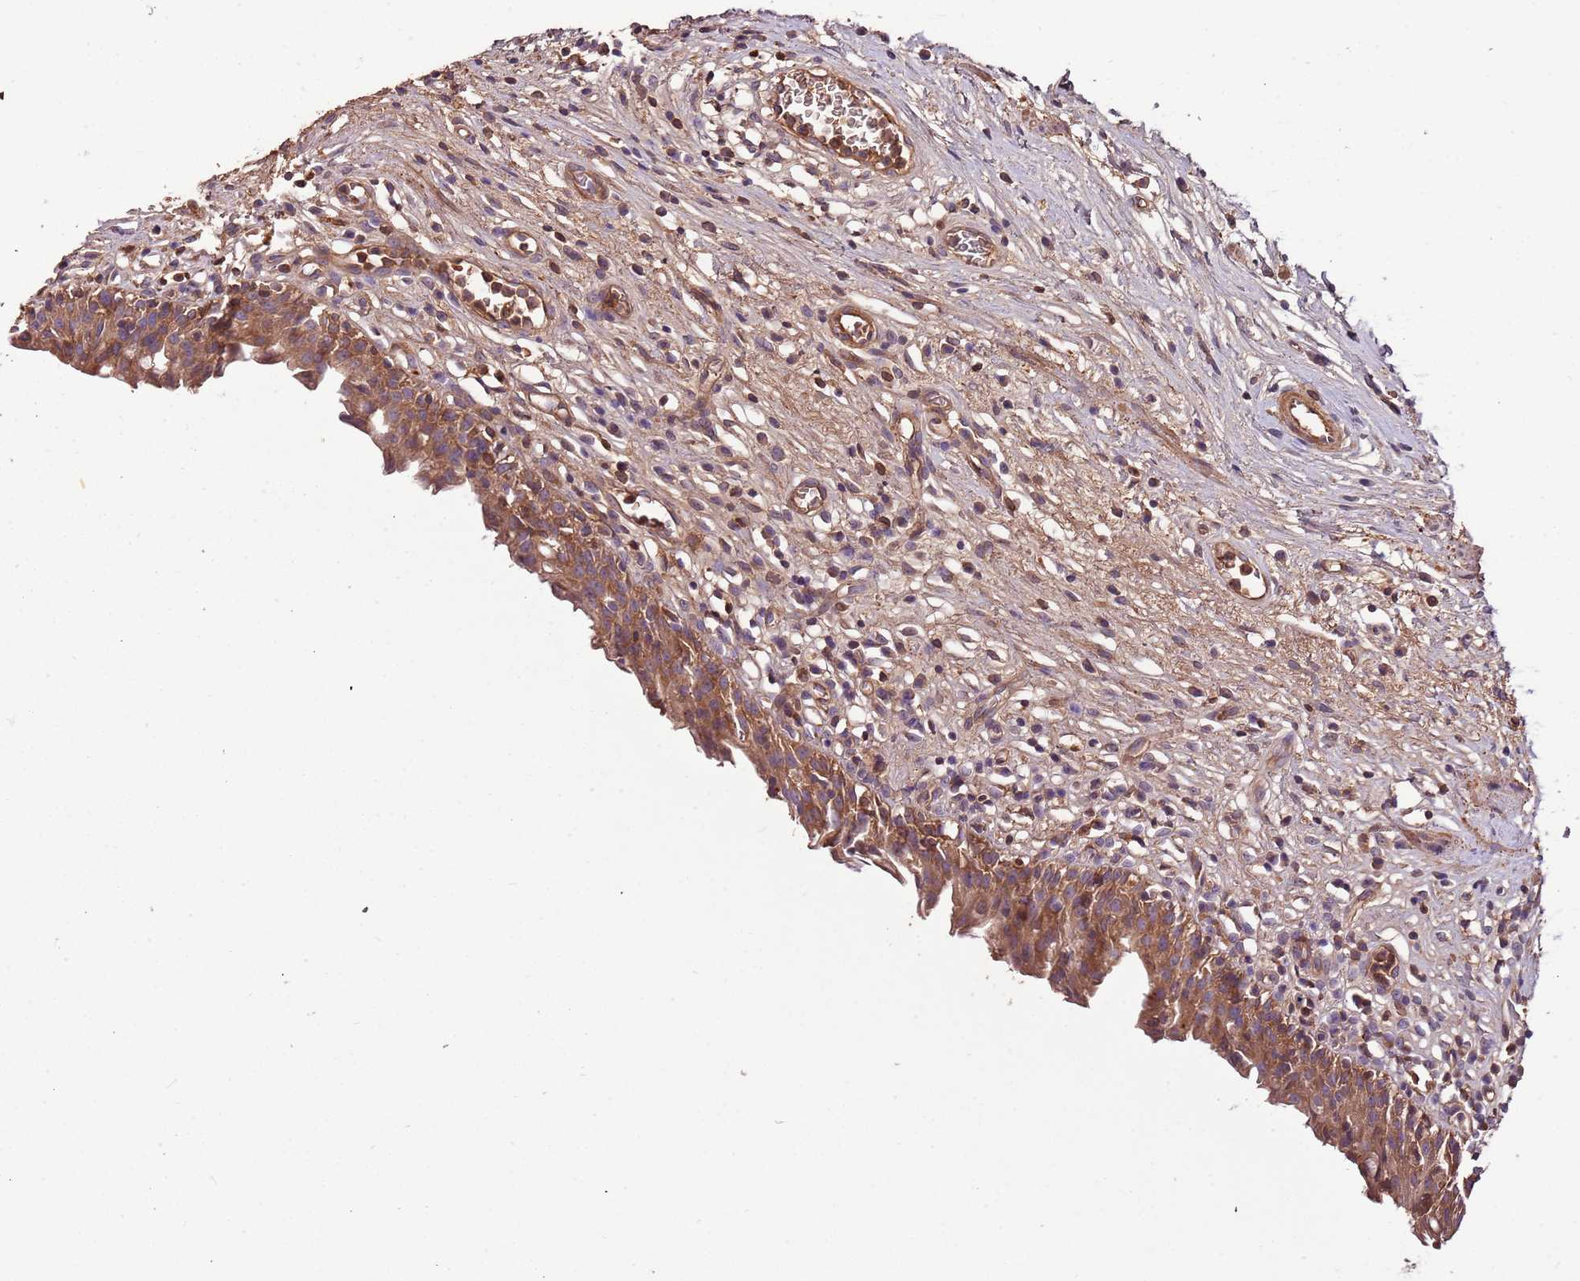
{"staining": {"intensity": "moderate", "quantity": ">75%", "location": "cytoplasmic/membranous"}, "tissue": "urinary bladder", "cell_type": "Urothelial cells", "image_type": "normal", "snomed": [{"axis": "morphology", "description": "Normal tissue, NOS"}, {"axis": "morphology", "description": "Inflammation, NOS"}, {"axis": "topography", "description": "Urinary bladder"}], "caption": "Immunohistochemistry (DAB) staining of normal urinary bladder displays moderate cytoplasmic/membranous protein positivity in about >75% of urothelial cells.", "gene": "DENR", "patient": {"sex": "male", "age": 63}}